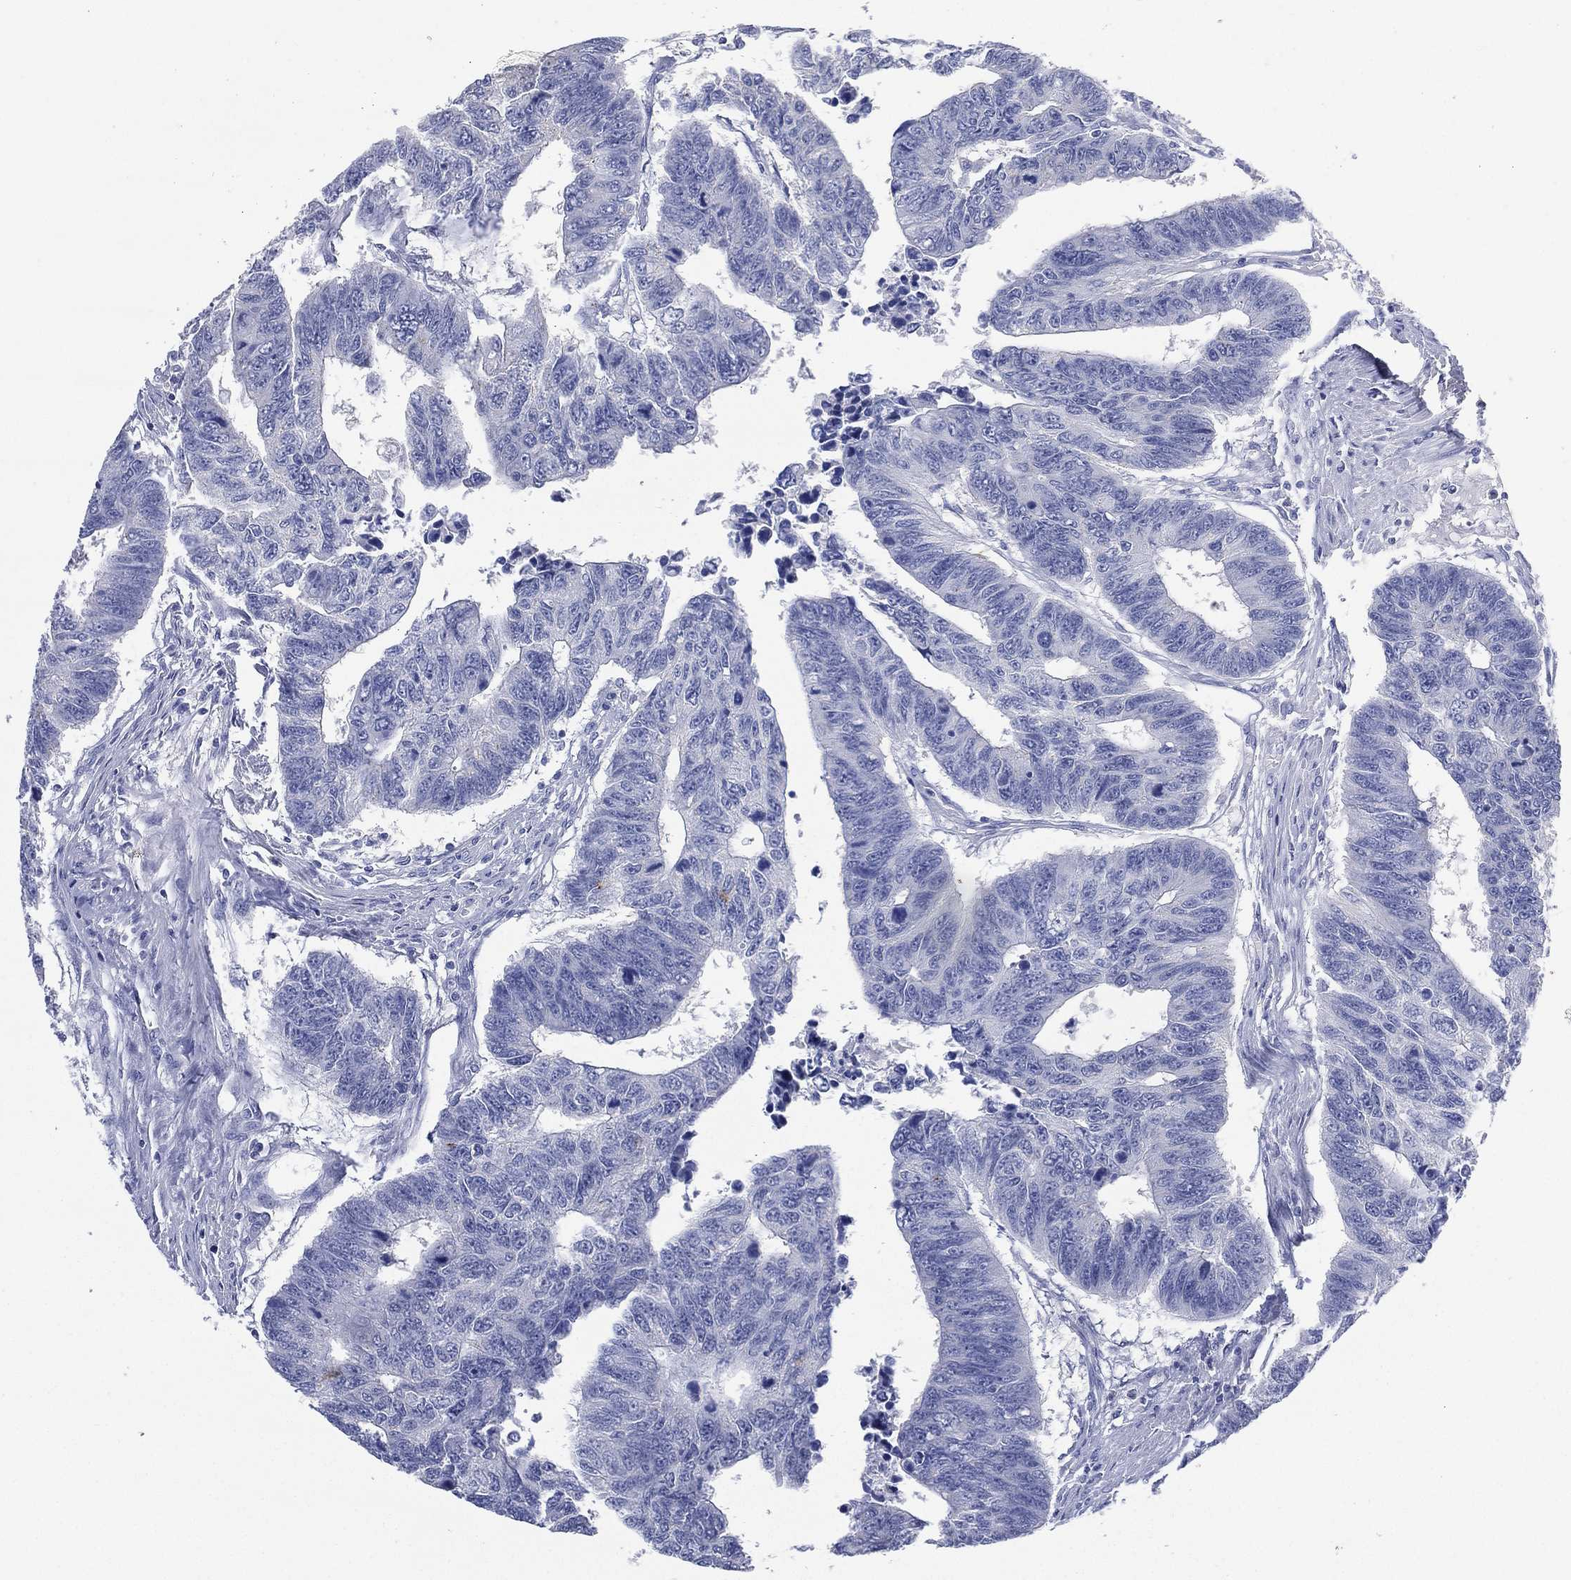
{"staining": {"intensity": "negative", "quantity": "none", "location": "none"}, "tissue": "colorectal cancer", "cell_type": "Tumor cells", "image_type": "cancer", "snomed": [{"axis": "morphology", "description": "Adenocarcinoma, NOS"}, {"axis": "topography", "description": "Rectum"}], "caption": "A high-resolution image shows immunohistochemistry (IHC) staining of colorectal cancer, which reveals no significant expression in tumor cells.", "gene": "FMO1", "patient": {"sex": "female", "age": 85}}